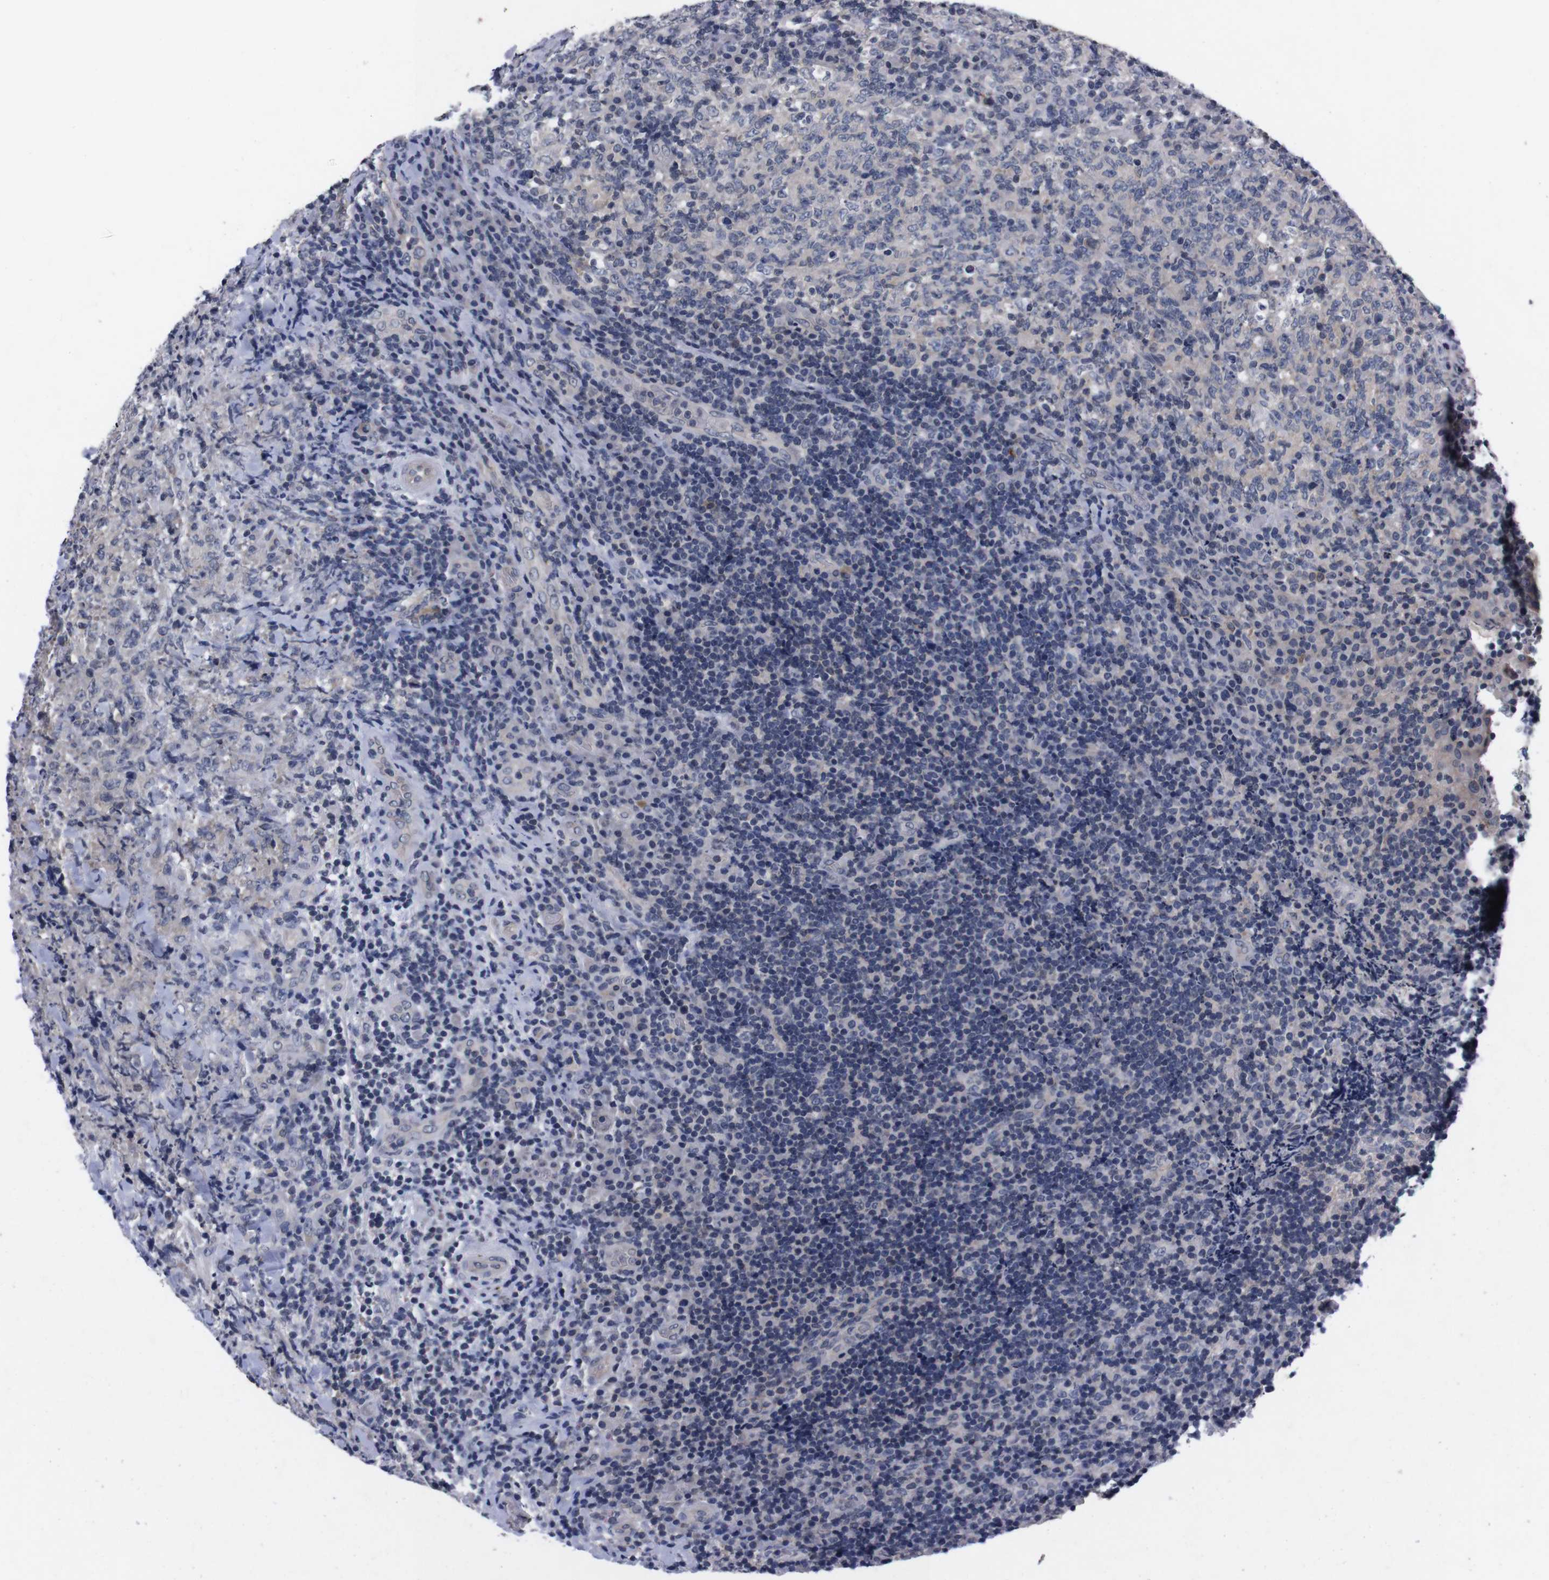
{"staining": {"intensity": "negative", "quantity": "none", "location": "none"}, "tissue": "lymphoma", "cell_type": "Tumor cells", "image_type": "cancer", "snomed": [{"axis": "morphology", "description": "Malignant lymphoma, non-Hodgkin's type, High grade"}, {"axis": "topography", "description": "Tonsil"}], "caption": "Protein analysis of lymphoma shows no significant staining in tumor cells.", "gene": "TNFRSF21", "patient": {"sex": "female", "age": 36}}